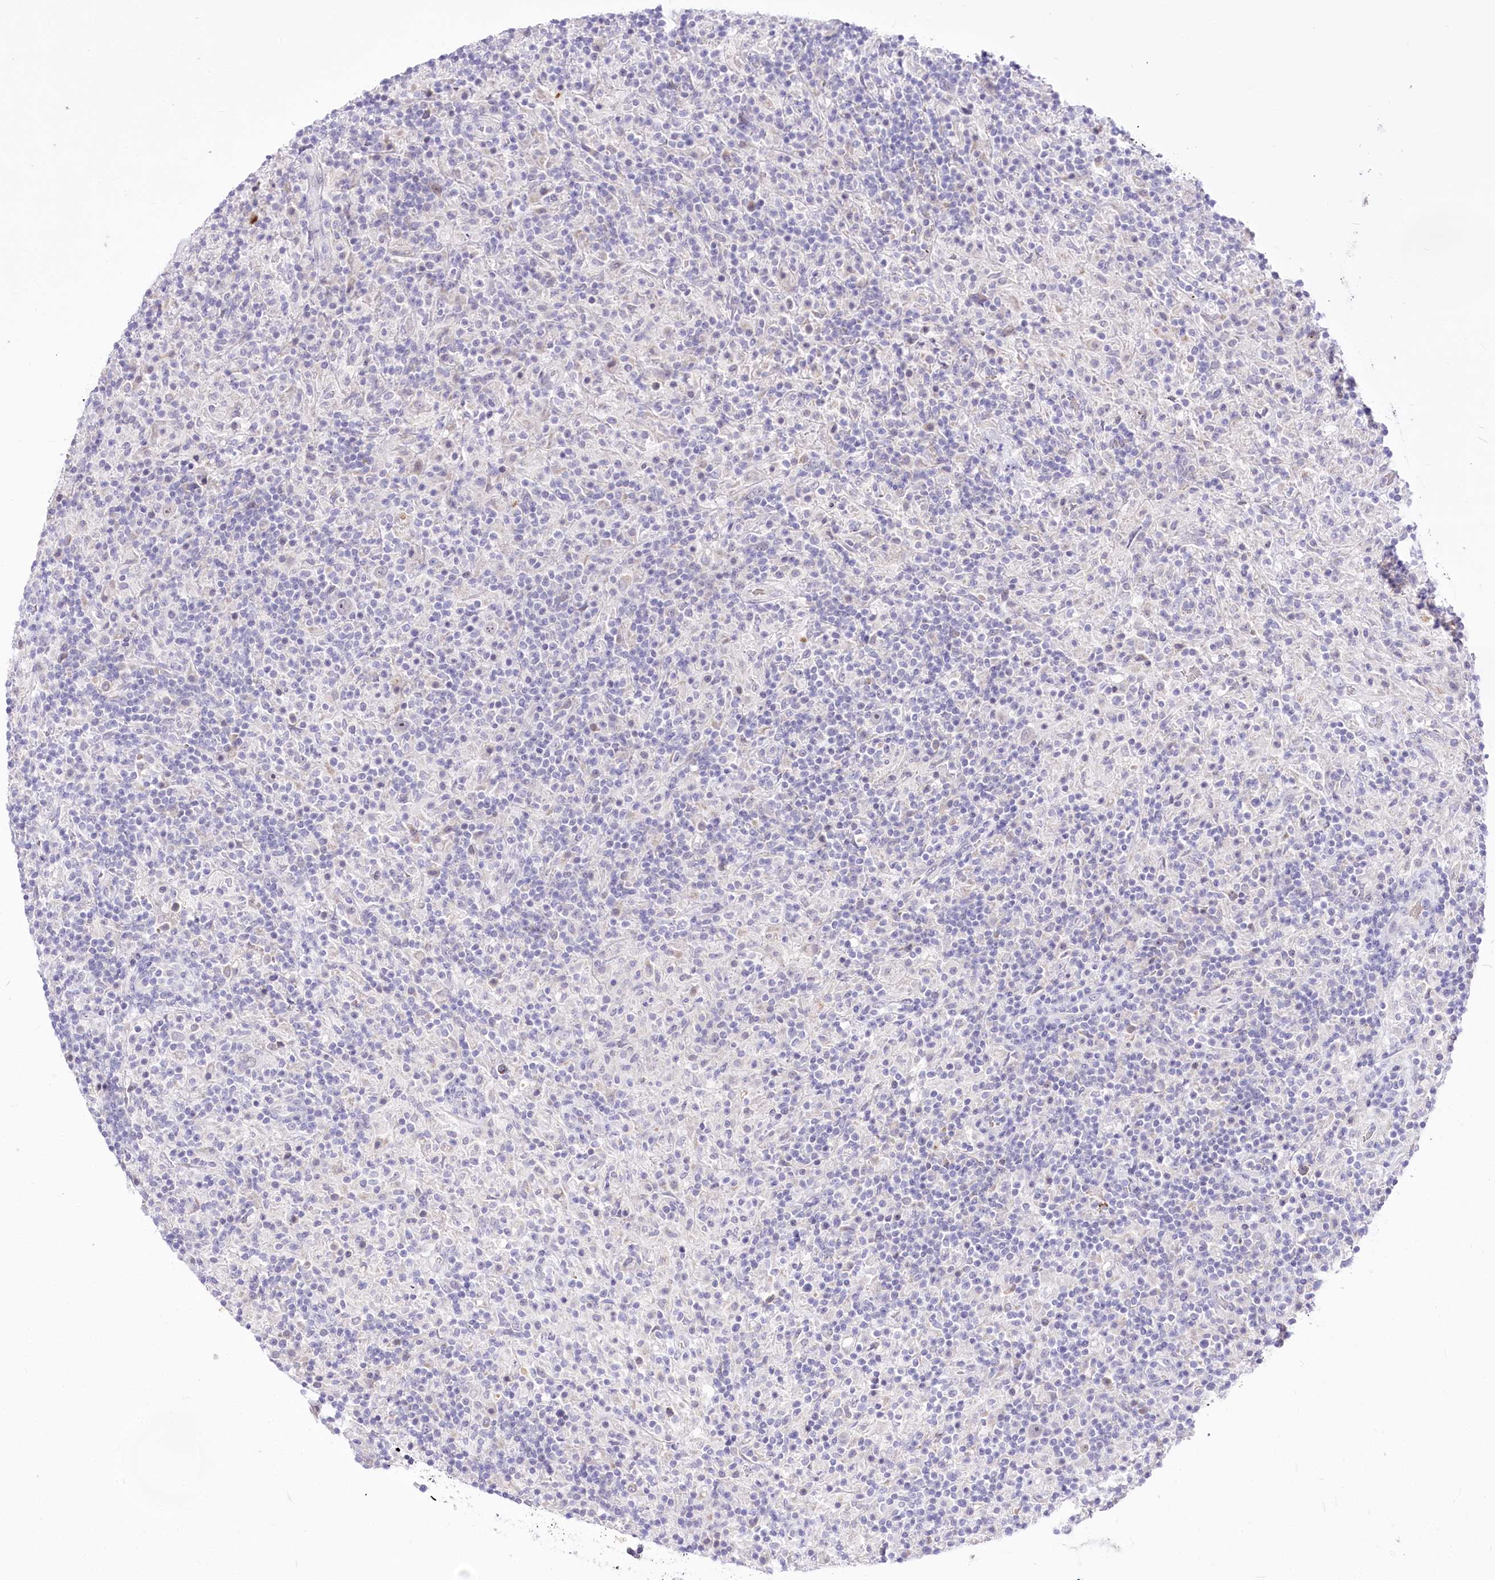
{"staining": {"intensity": "negative", "quantity": "none", "location": "none"}, "tissue": "lymphoma", "cell_type": "Tumor cells", "image_type": "cancer", "snomed": [{"axis": "morphology", "description": "Hodgkin's disease, NOS"}, {"axis": "topography", "description": "Lymph node"}], "caption": "Hodgkin's disease was stained to show a protein in brown. There is no significant staining in tumor cells. The staining is performed using DAB (3,3'-diaminobenzidine) brown chromogen with nuclei counter-stained in using hematoxylin.", "gene": "BEND7", "patient": {"sex": "male", "age": 70}}